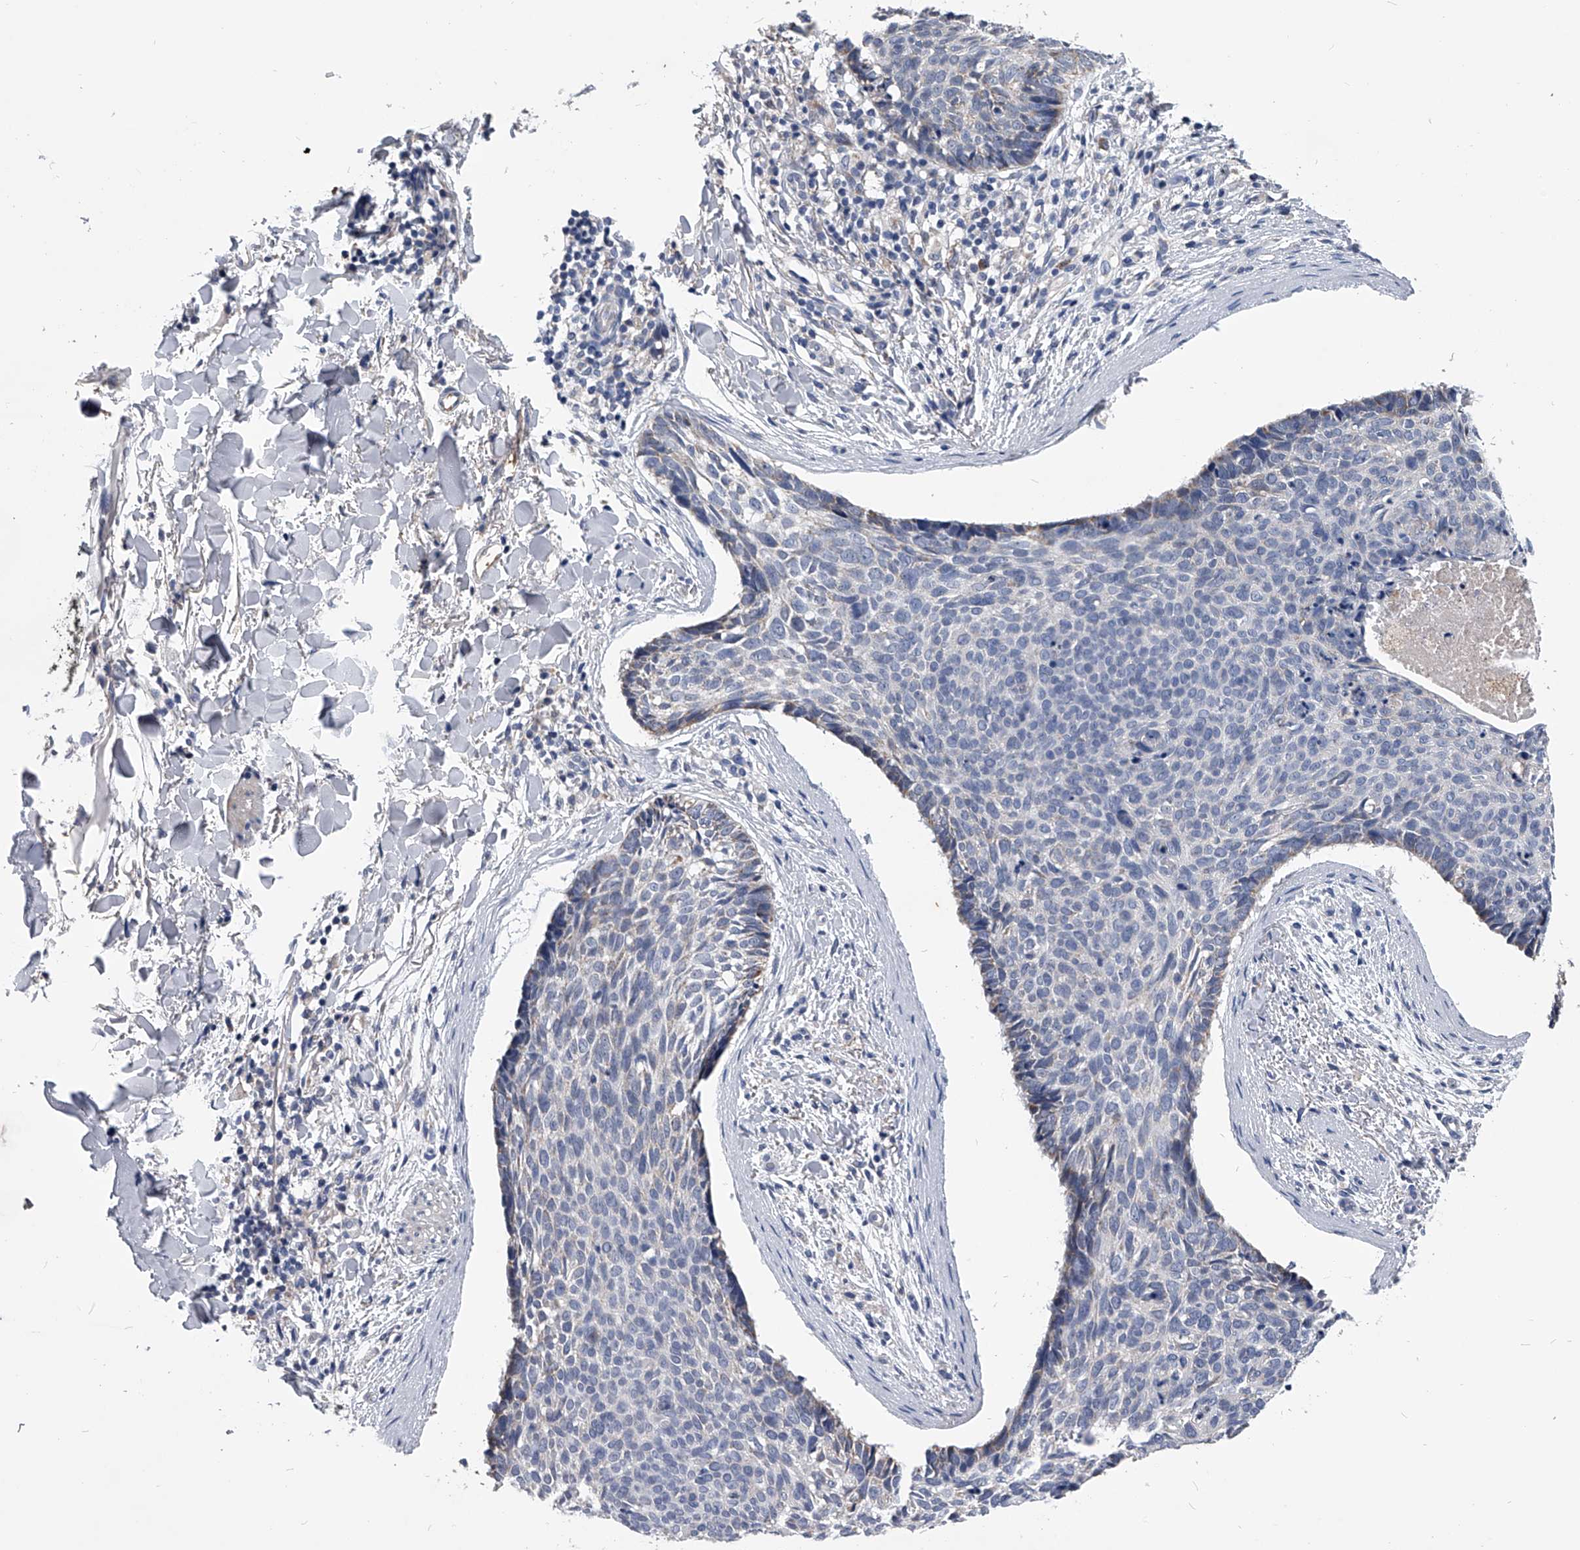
{"staining": {"intensity": "negative", "quantity": "none", "location": "none"}, "tissue": "skin cancer", "cell_type": "Tumor cells", "image_type": "cancer", "snomed": [{"axis": "morphology", "description": "Normal tissue, NOS"}, {"axis": "morphology", "description": "Basal cell carcinoma"}, {"axis": "topography", "description": "Skin"}], "caption": "There is no significant staining in tumor cells of basal cell carcinoma (skin).", "gene": "OAT", "patient": {"sex": "female", "age": 56}}